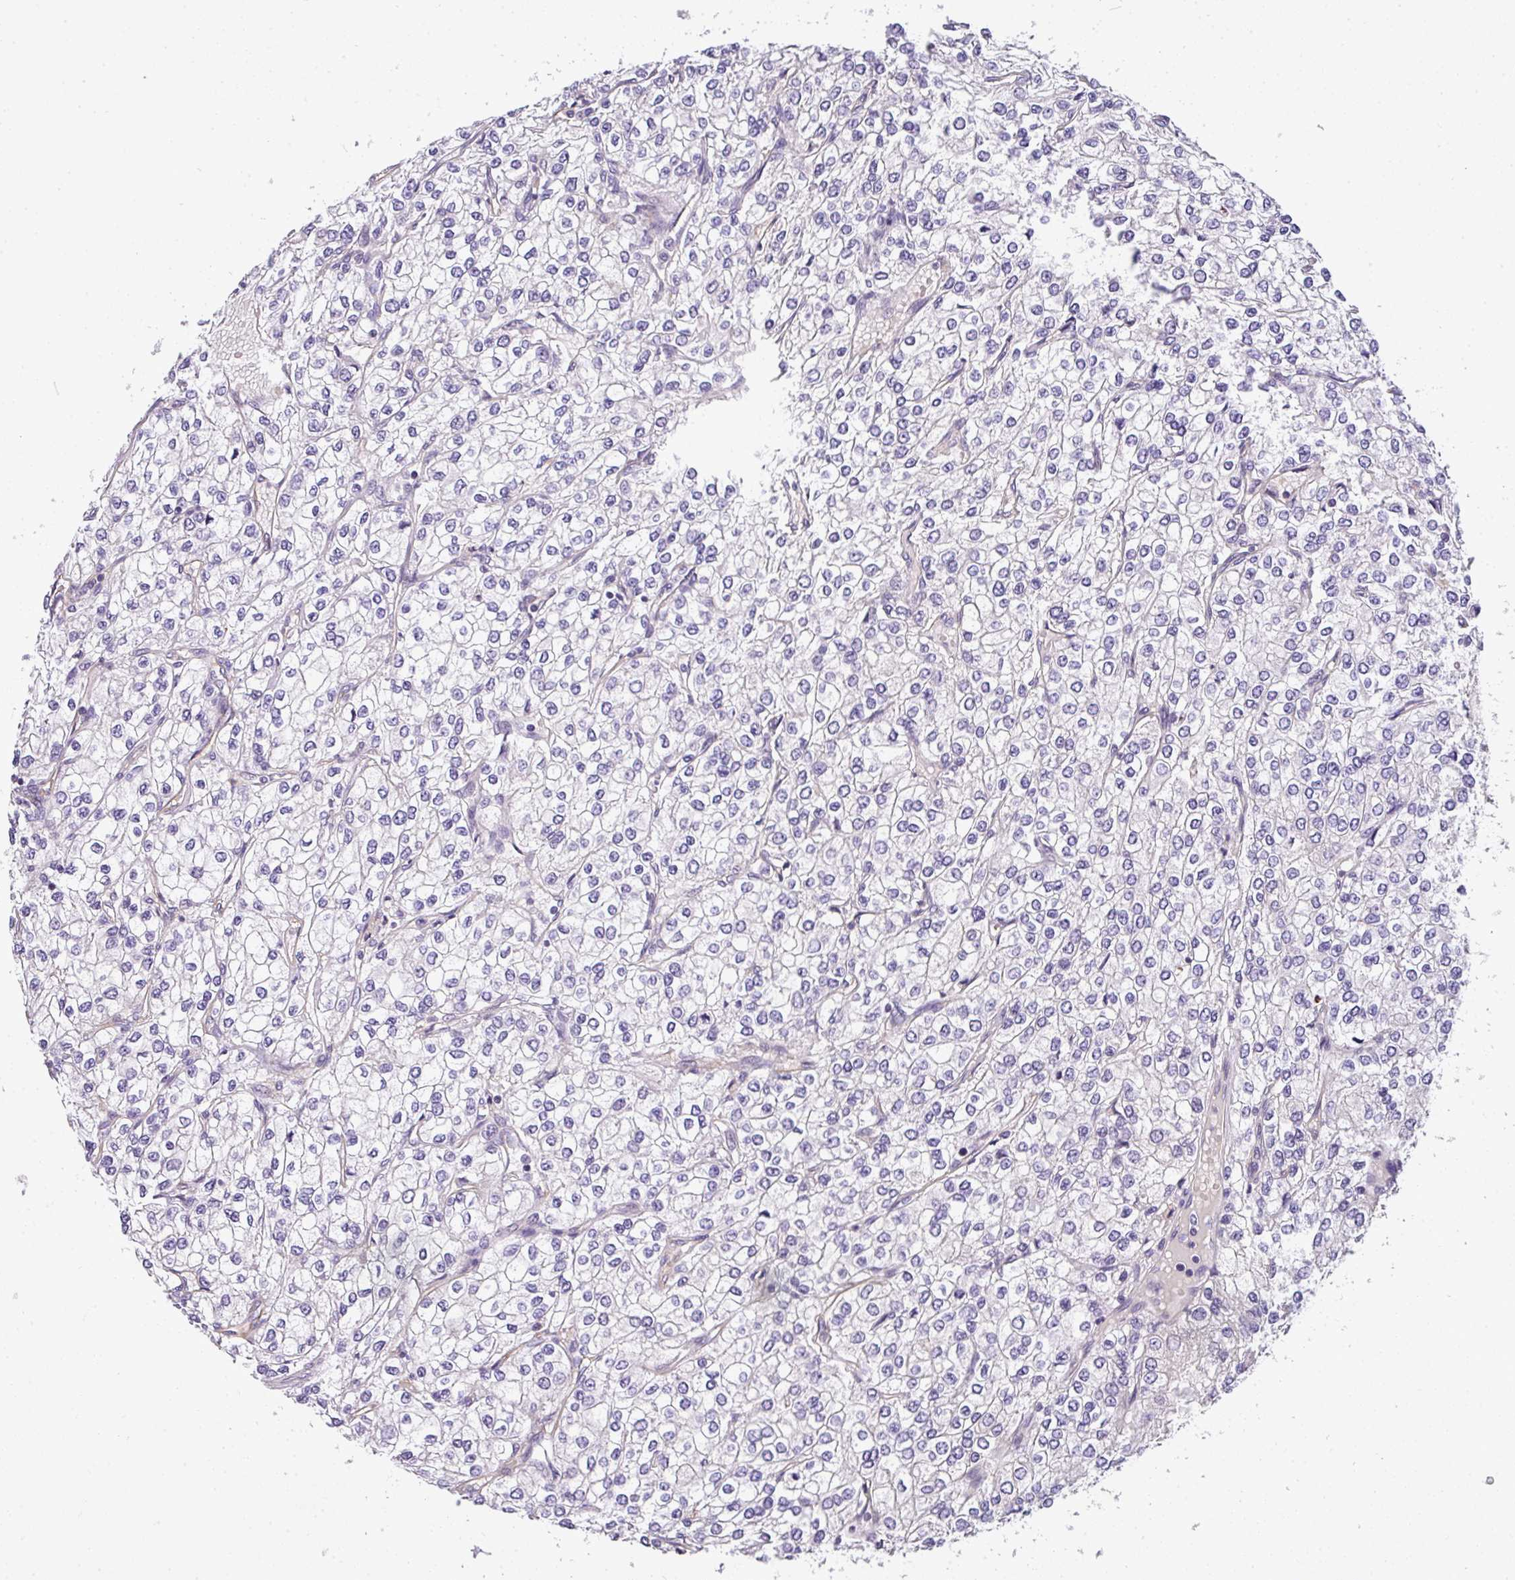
{"staining": {"intensity": "negative", "quantity": "none", "location": "none"}, "tissue": "renal cancer", "cell_type": "Tumor cells", "image_type": "cancer", "snomed": [{"axis": "morphology", "description": "Adenocarcinoma, NOS"}, {"axis": "topography", "description": "Kidney"}], "caption": "The immunohistochemistry photomicrograph has no significant expression in tumor cells of renal cancer tissue.", "gene": "OR11H4", "patient": {"sex": "male", "age": 80}}